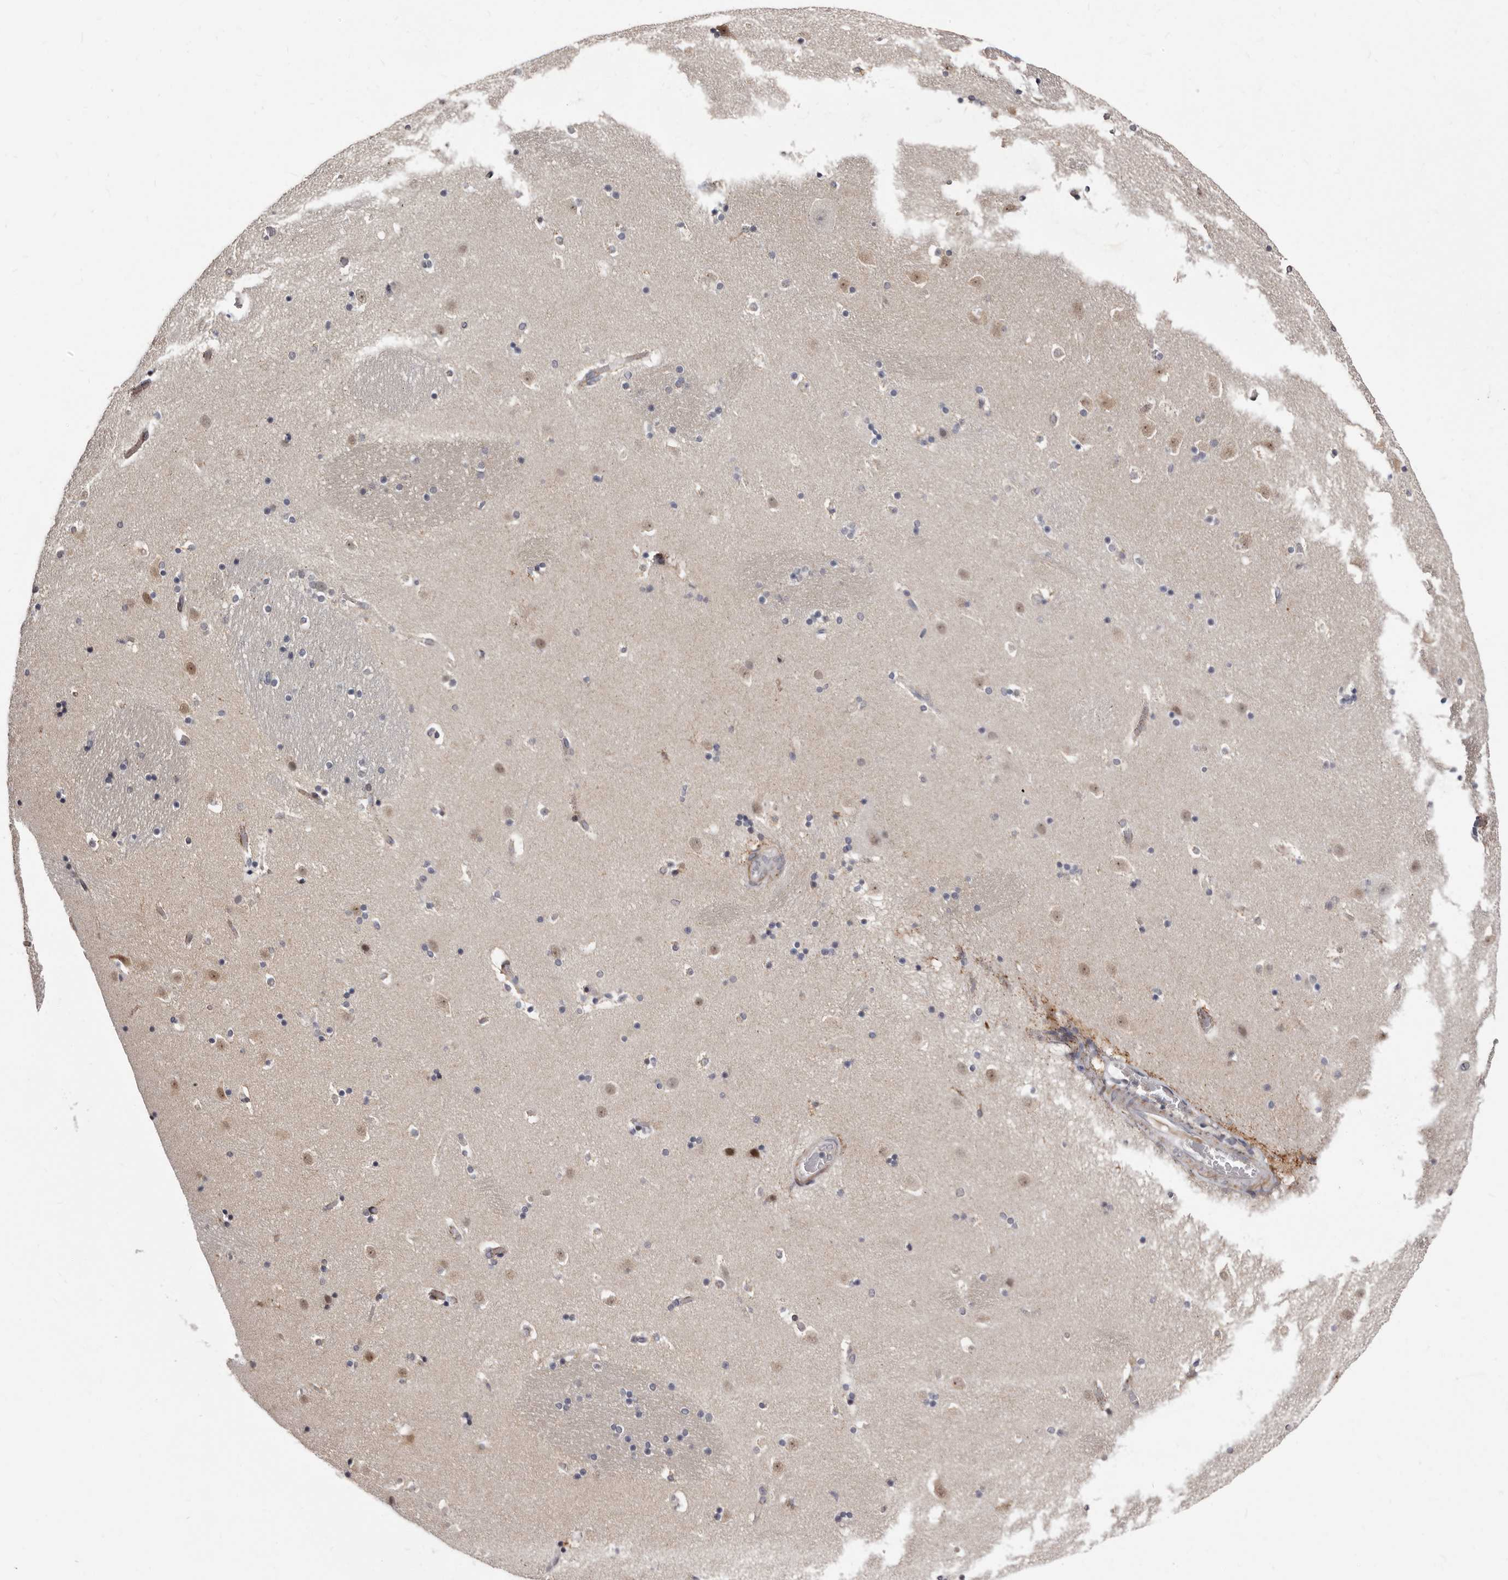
{"staining": {"intensity": "negative", "quantity": "none", "location": "none"}, "tissue": "caudate", "cell_type": "Glial cells", "image_type": "normal", "snomed": [{"axis": "morphology", "description": "Normal tissue, NOS"}, {"axis": "topography", "description": "Lateral ventricle wall"}], "caption": "A micrograph of caudate stained for a protein demonstrates no brown staining in glial cells.", "gene": "PHF20L1", "patient": {"sex": "male", "age": 45}}